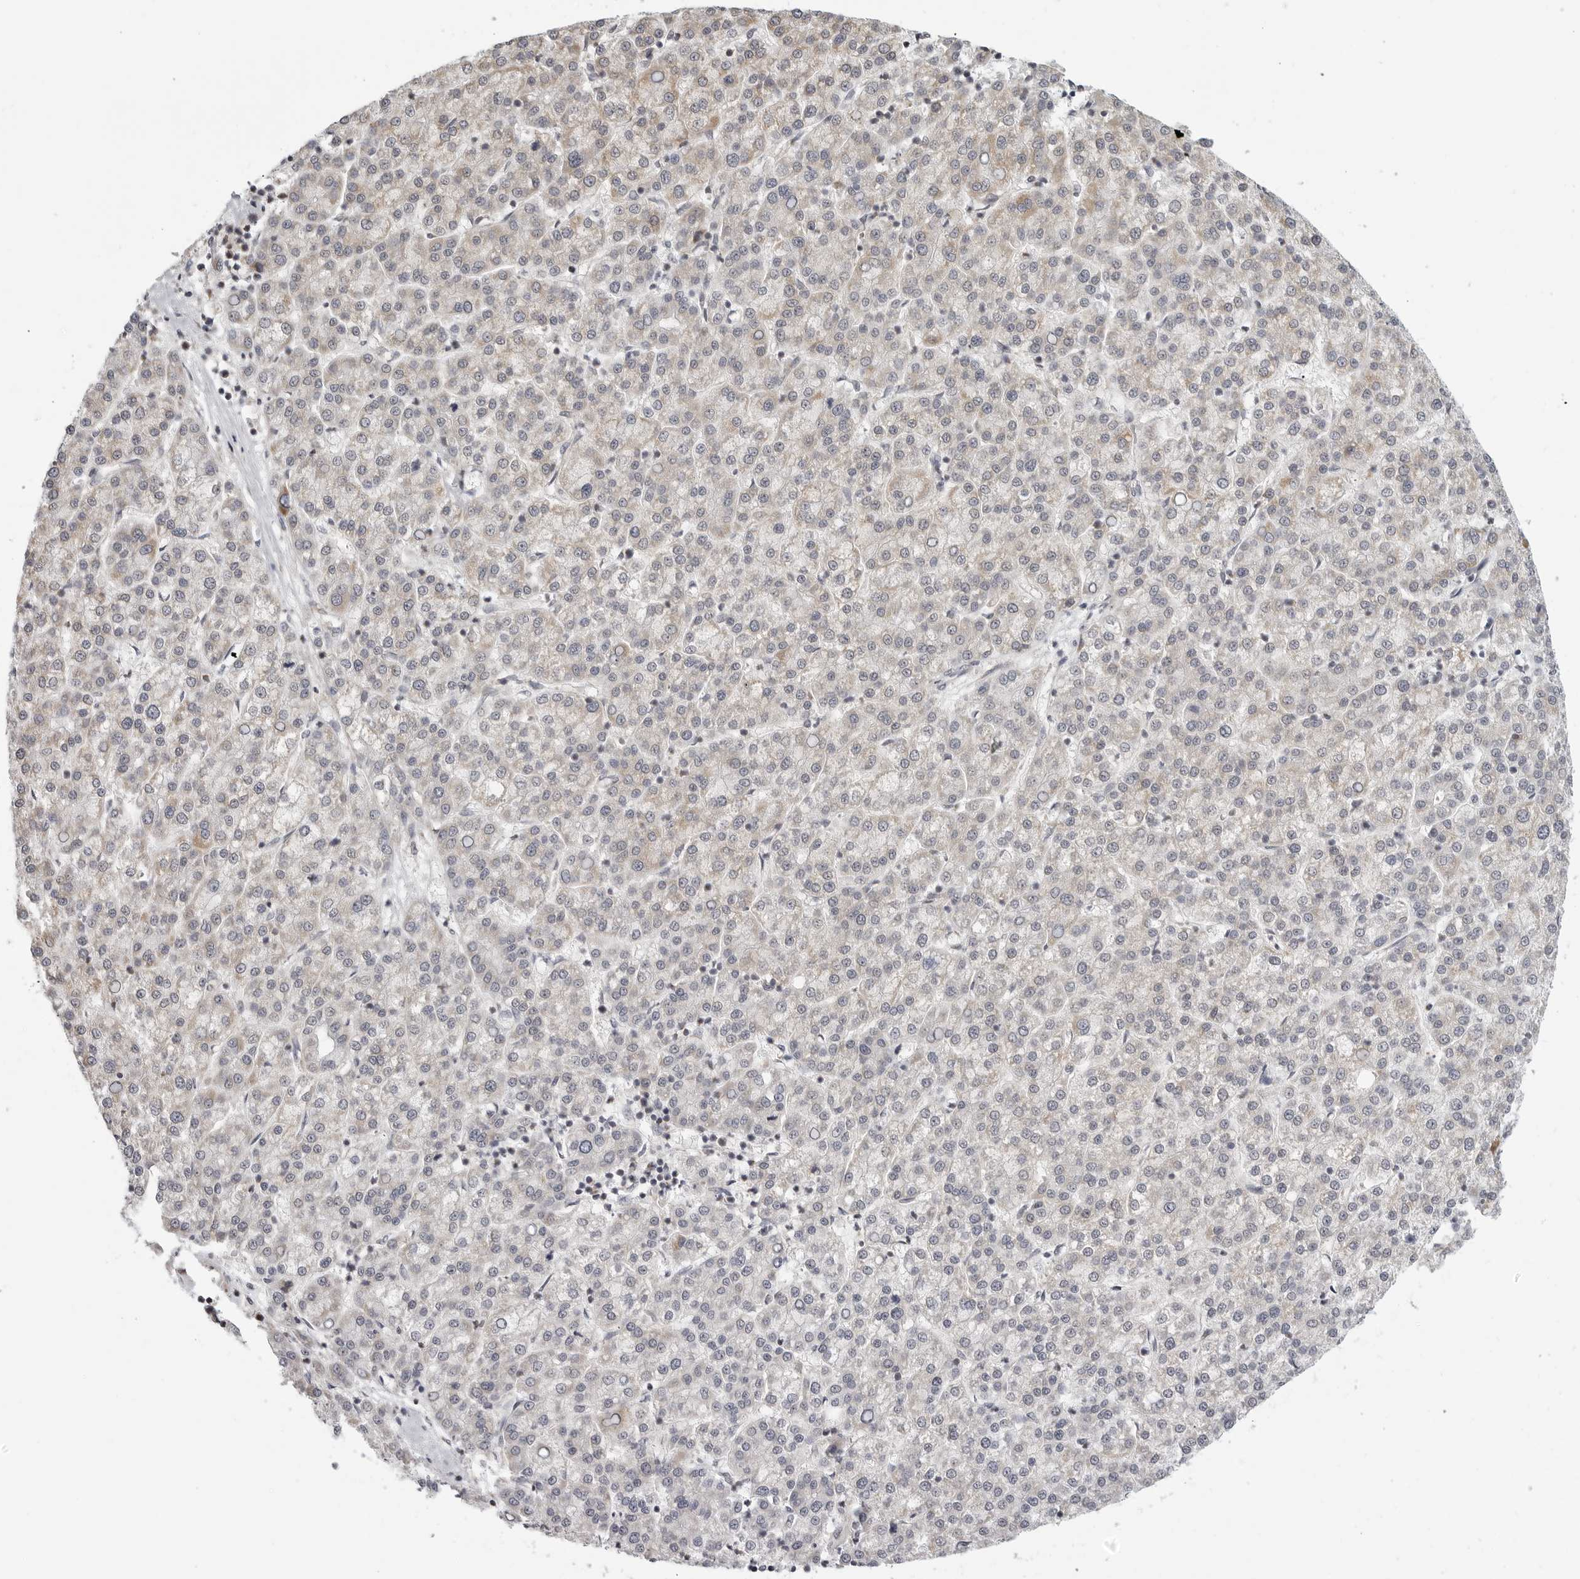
{"staining": {"intensity": "weak", "quantity": "<25%", "location": "cytoplasmic/membranous"}, "tissue": "liver cancer", "cell_type": "Tumor cells", "image_type": "cancer", "snomed": [{"axis": "morphology", "description": "Carcinoma, Hepatocellular, NOS"}, {"axis": "topography", "description": "Liver"}], "caption": "The image reveals no significant positivity in tumor cells of hepatocellular carcinoma (liver).", "gene": "MAP7D1", "patient": {"sex": "female", "age": 58}}